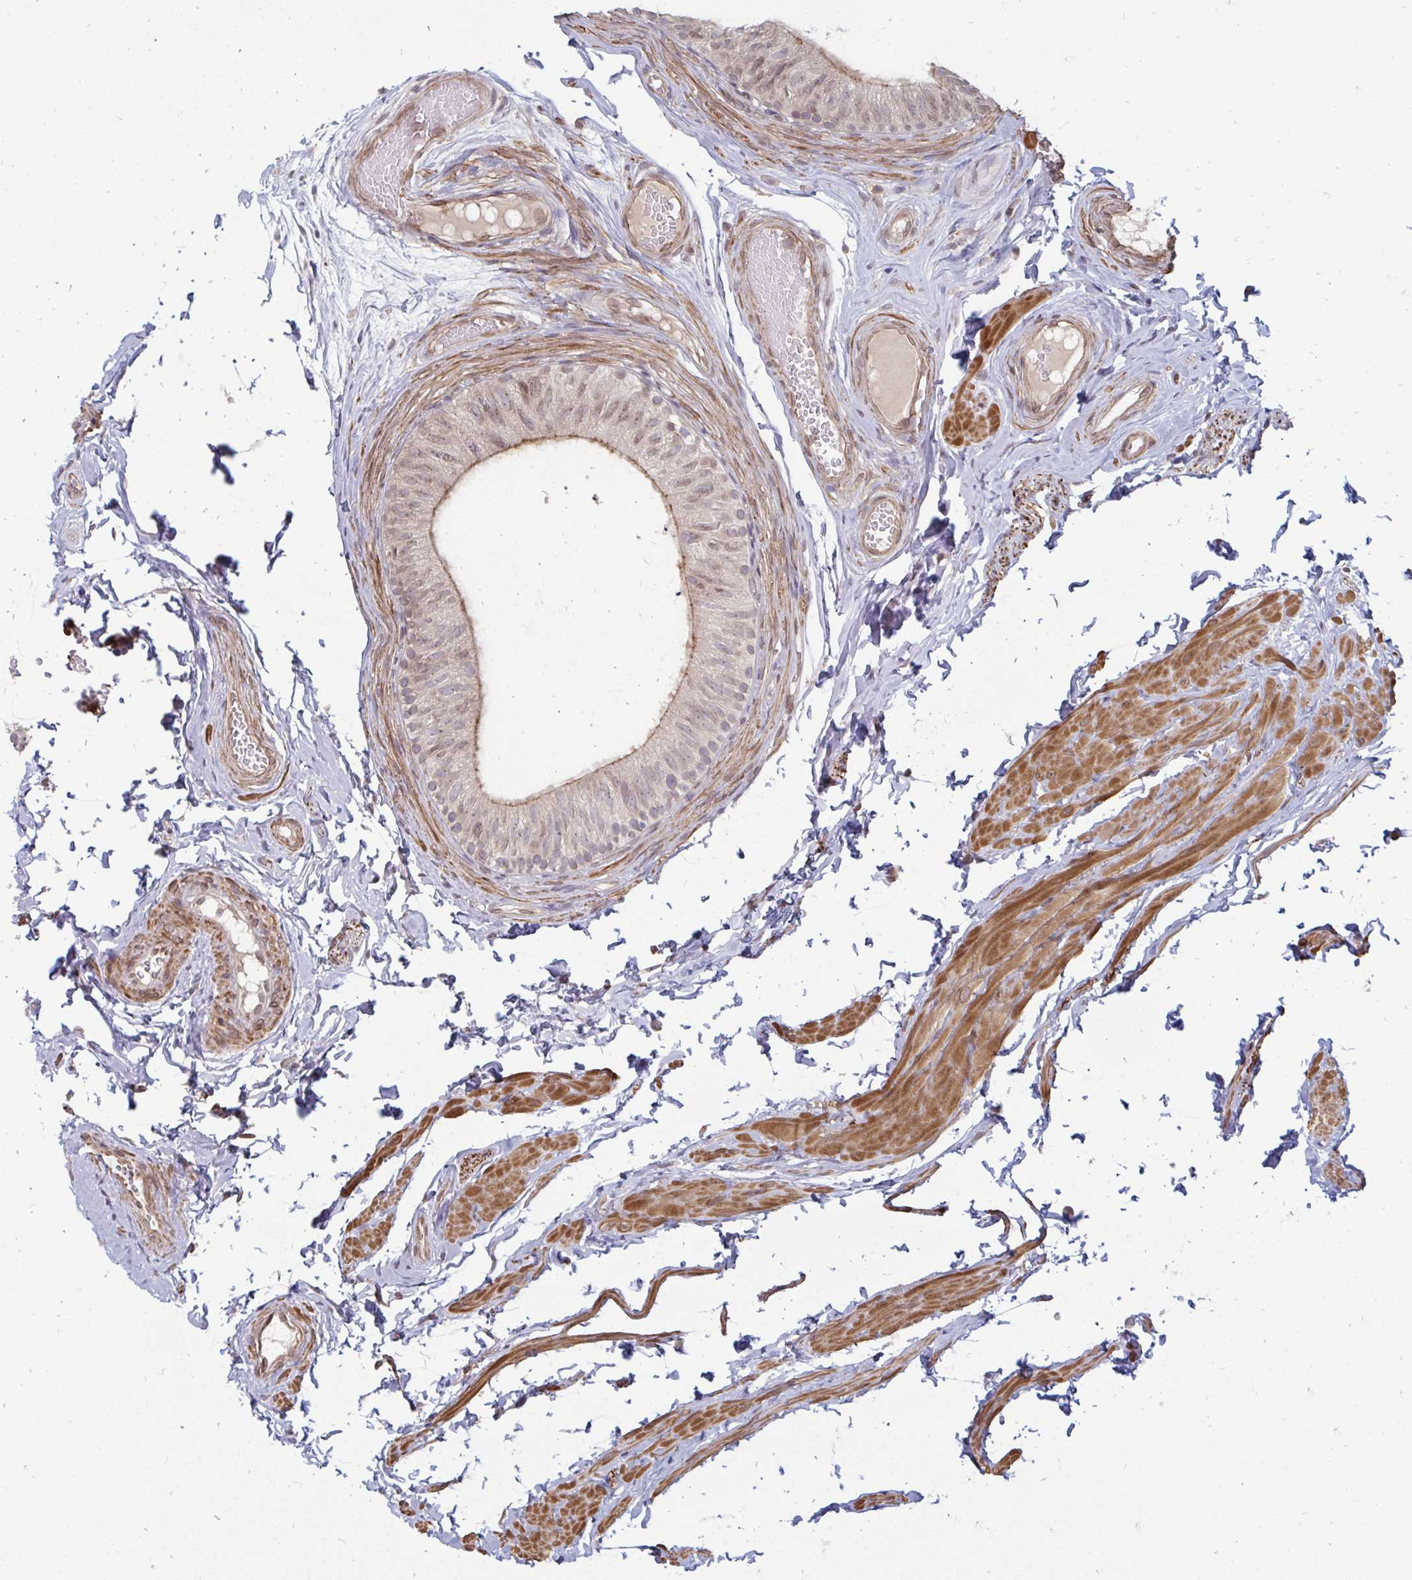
{"staining": {"intensity": "moderate", "quantity": "25%-75%", "location": "cytoplasmic/membranous,nuclear"}, "tissue": "epididymis", "cell_type": "Glandular cells", "image_type": "normal", "snomed": [{"axis": "morphology", "description": "Normal tissue, NOS"}, {"axis": "topography", "description": "Epididymis, spermatic cord, NOS"}, {"axis": "topography", "description": "Epididymis"}, {"axis": "topography", "description": "Peripheral nerve tissue"}], "caption": "Immunohistochemistry (IHC) (DAB) staining of normal human epididymis displays moderate cytoplasmic/membranous,nuclear protein positivity in approximately 25%-75% of glandular cells. (Stains: DAB in brown, nuclei in blue, Microscopy: brightfield microscopy at high magnification).", "gene": "GPC5", "patient": {"sex": "male", "age": 29}}